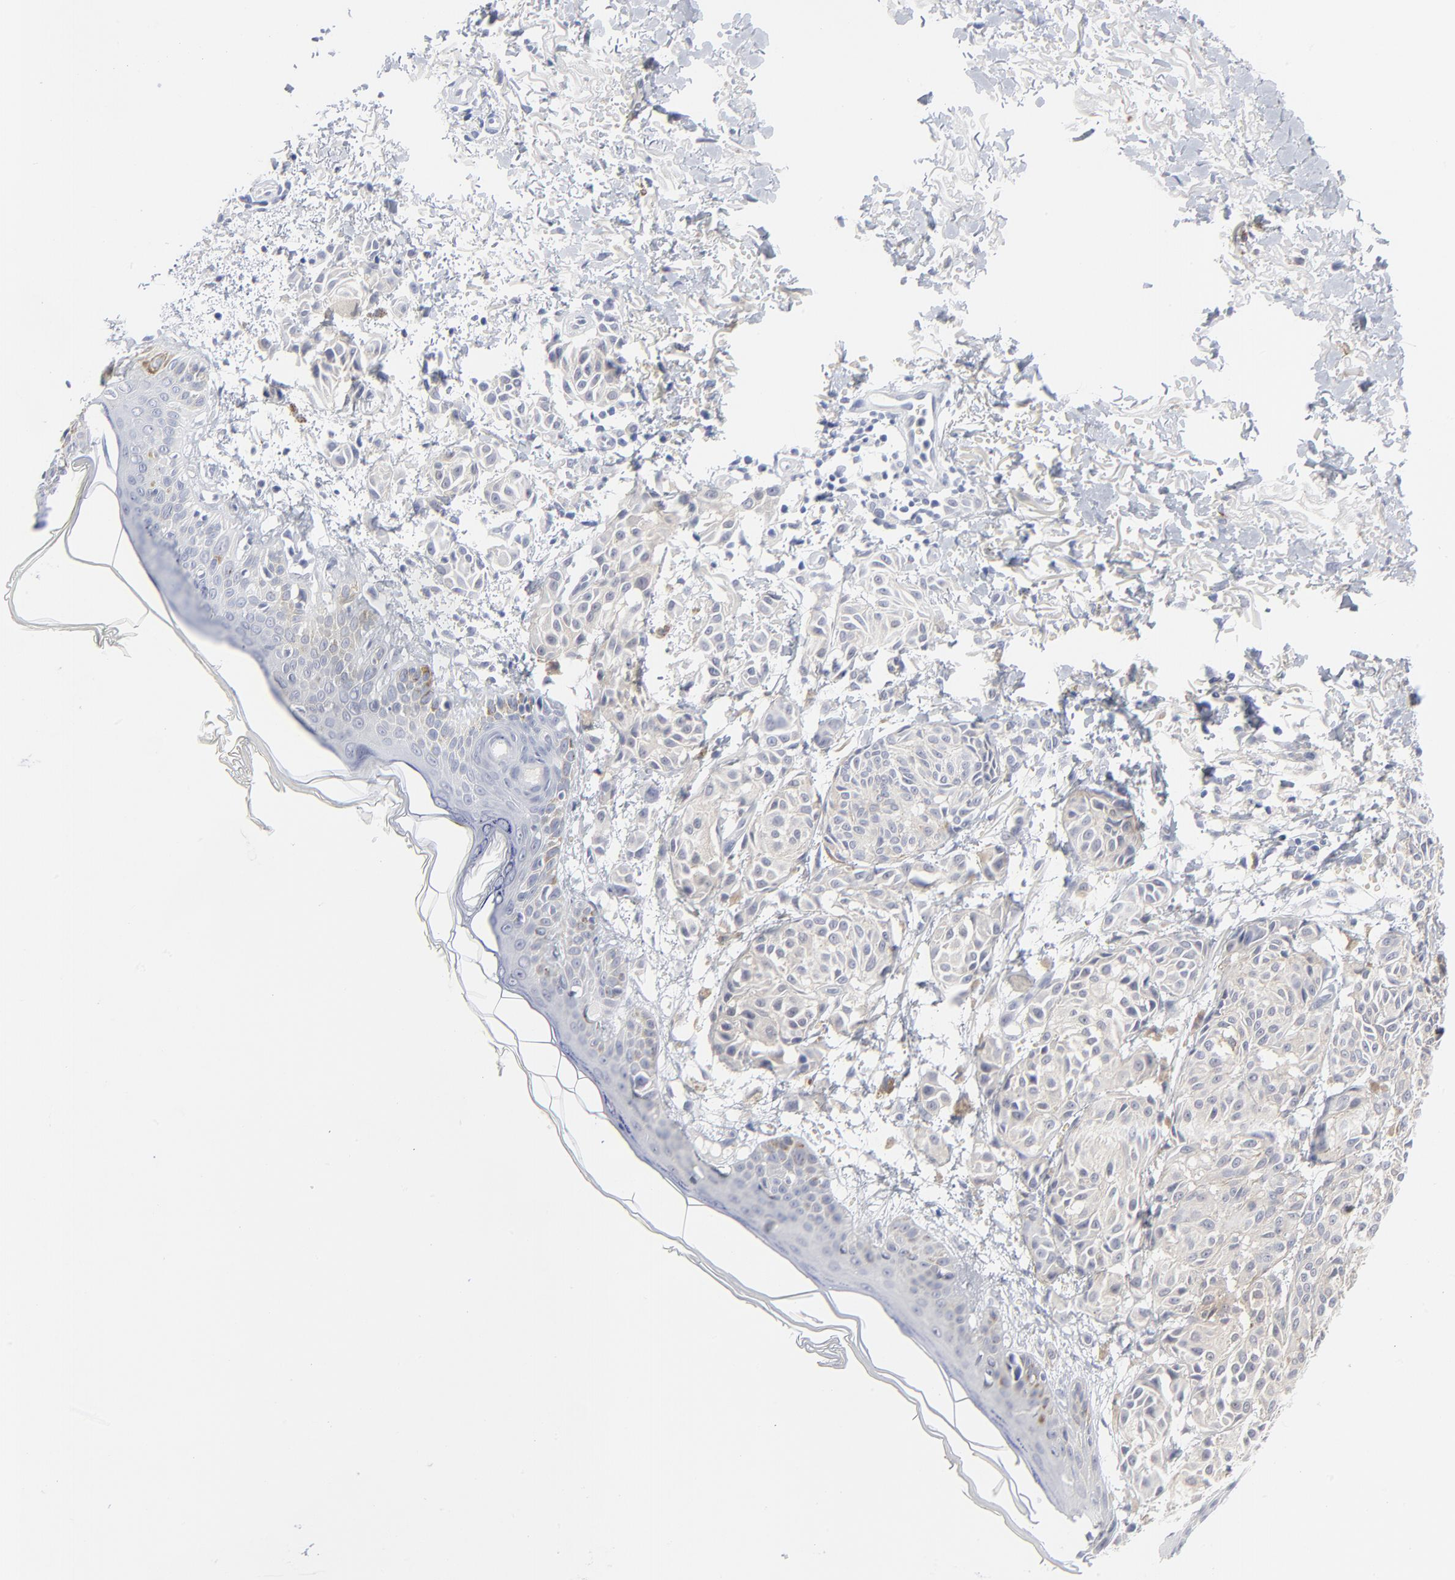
{"staining": {"intensity": "weak", "quantity": "25%-75%", "location": "cytoplasmic/membranous"}, "tissue": "melanoma", "cell_type": "Tumor cells", "image_type": "cancer", "snomed": [{"axis": "morphology", "description": "Malignant melanoma, NOS"}, {"axis": "topography", "description": "Skin"}], "caption": "Immunohistochemistry (IHC) of human malignant melanoma exhibits low levels of weak cytoplasmic/membranous staining in about 25%-75% of tumor cells.", "gene": "CLEC4G", "patient": {"sex": "male", "age": 76}}